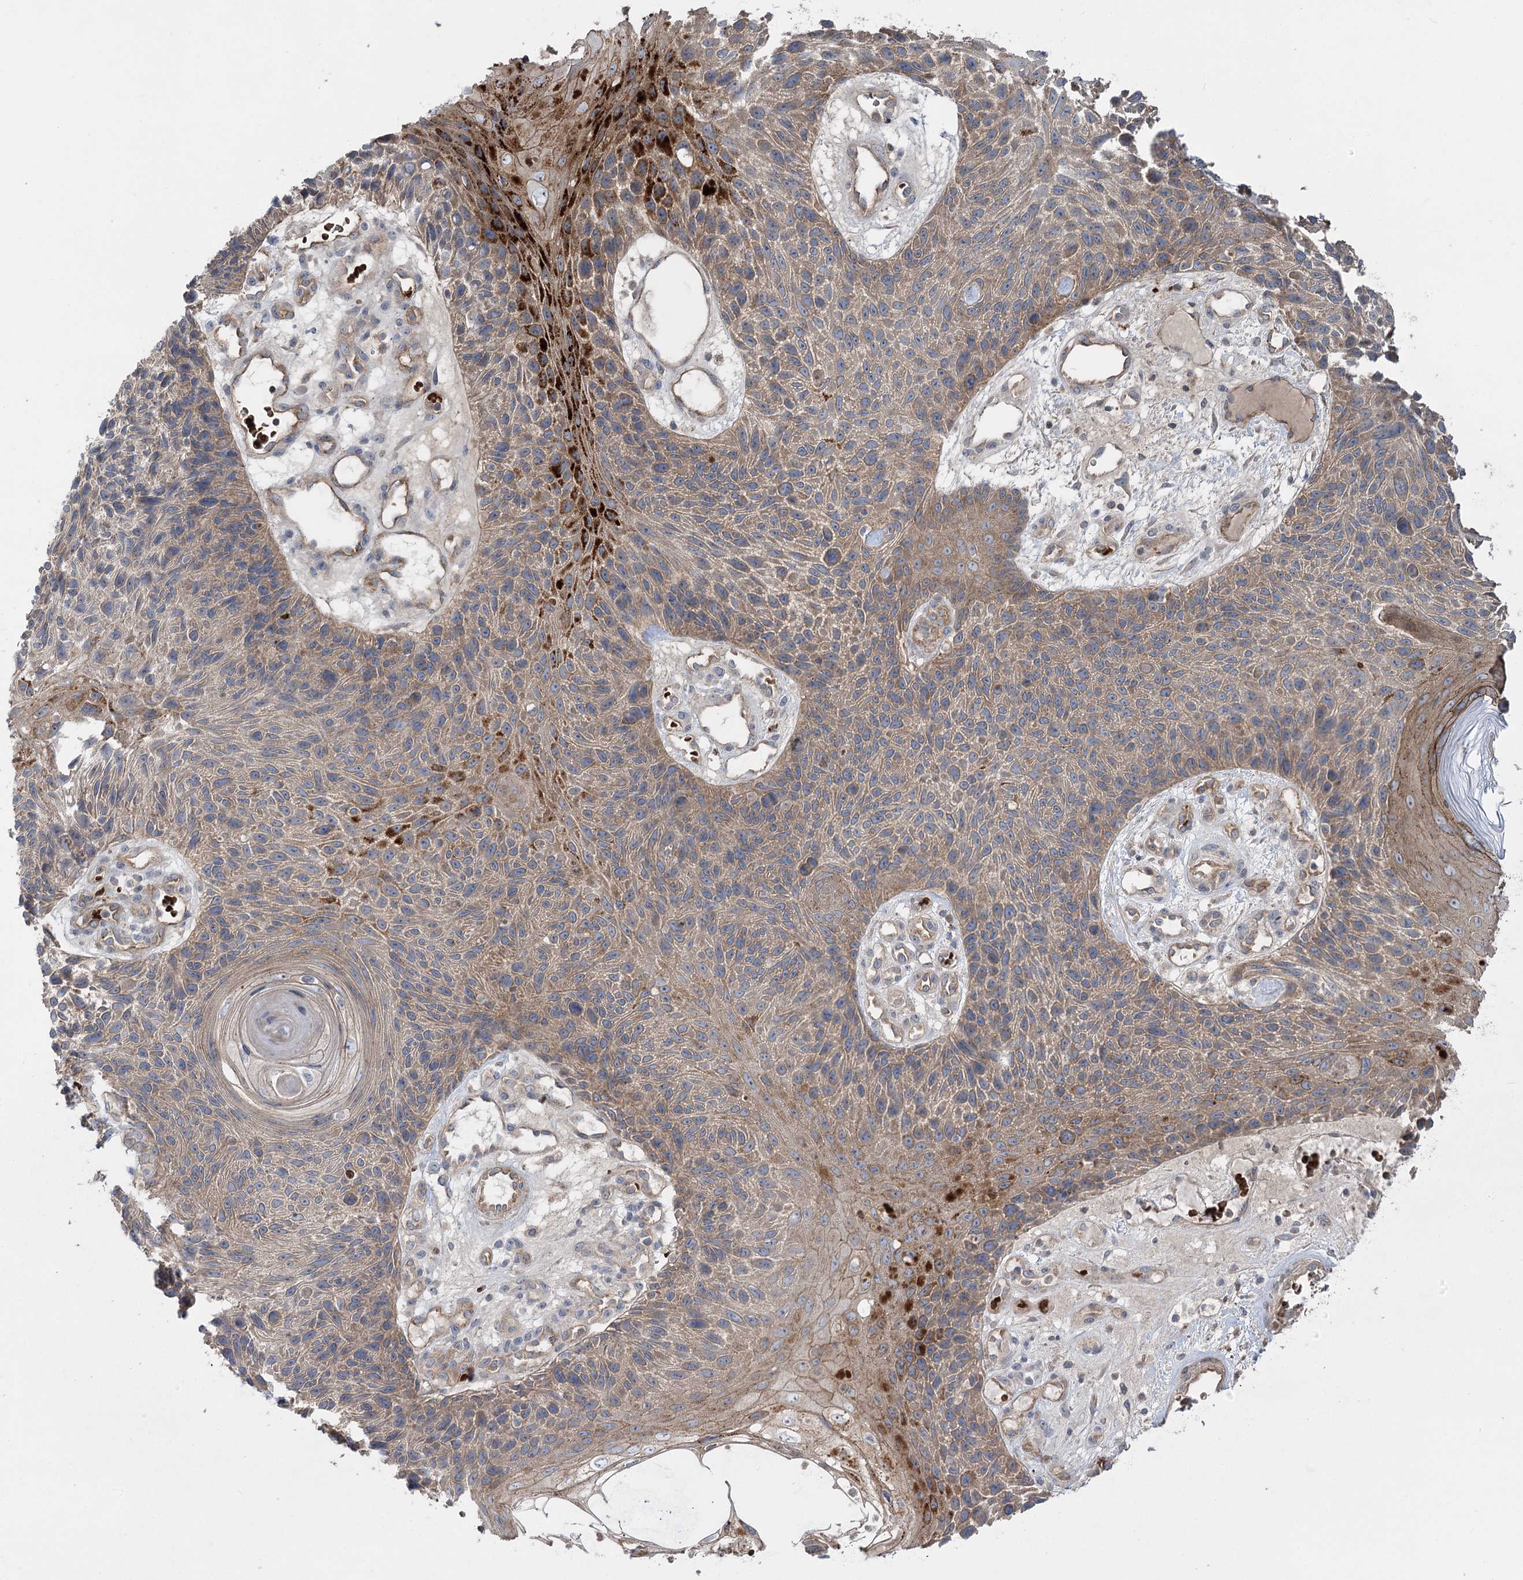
{"staining": {"intensity": "moderate", "quantity": ">75%", "location": "cytoplasmic/membranous"}, "tissue": "skin cancer", "cell_type": "Tumor cells", "image_type": "cancer", "snomed": [{"axis": "morphology", "description": "Squamous cell carcinoma, NOS"}, {"axis": "topography", "description": "Skin"}], "caption": "Immunohistochemical staining of skin cancer (squamous cell carcinoma) exhibits moderate cytoplasmic/membranous protein positivity in about >75% of tumor cells.", "gene": "KIAA0825", "patient": {"sex": "female", "age": 88}}